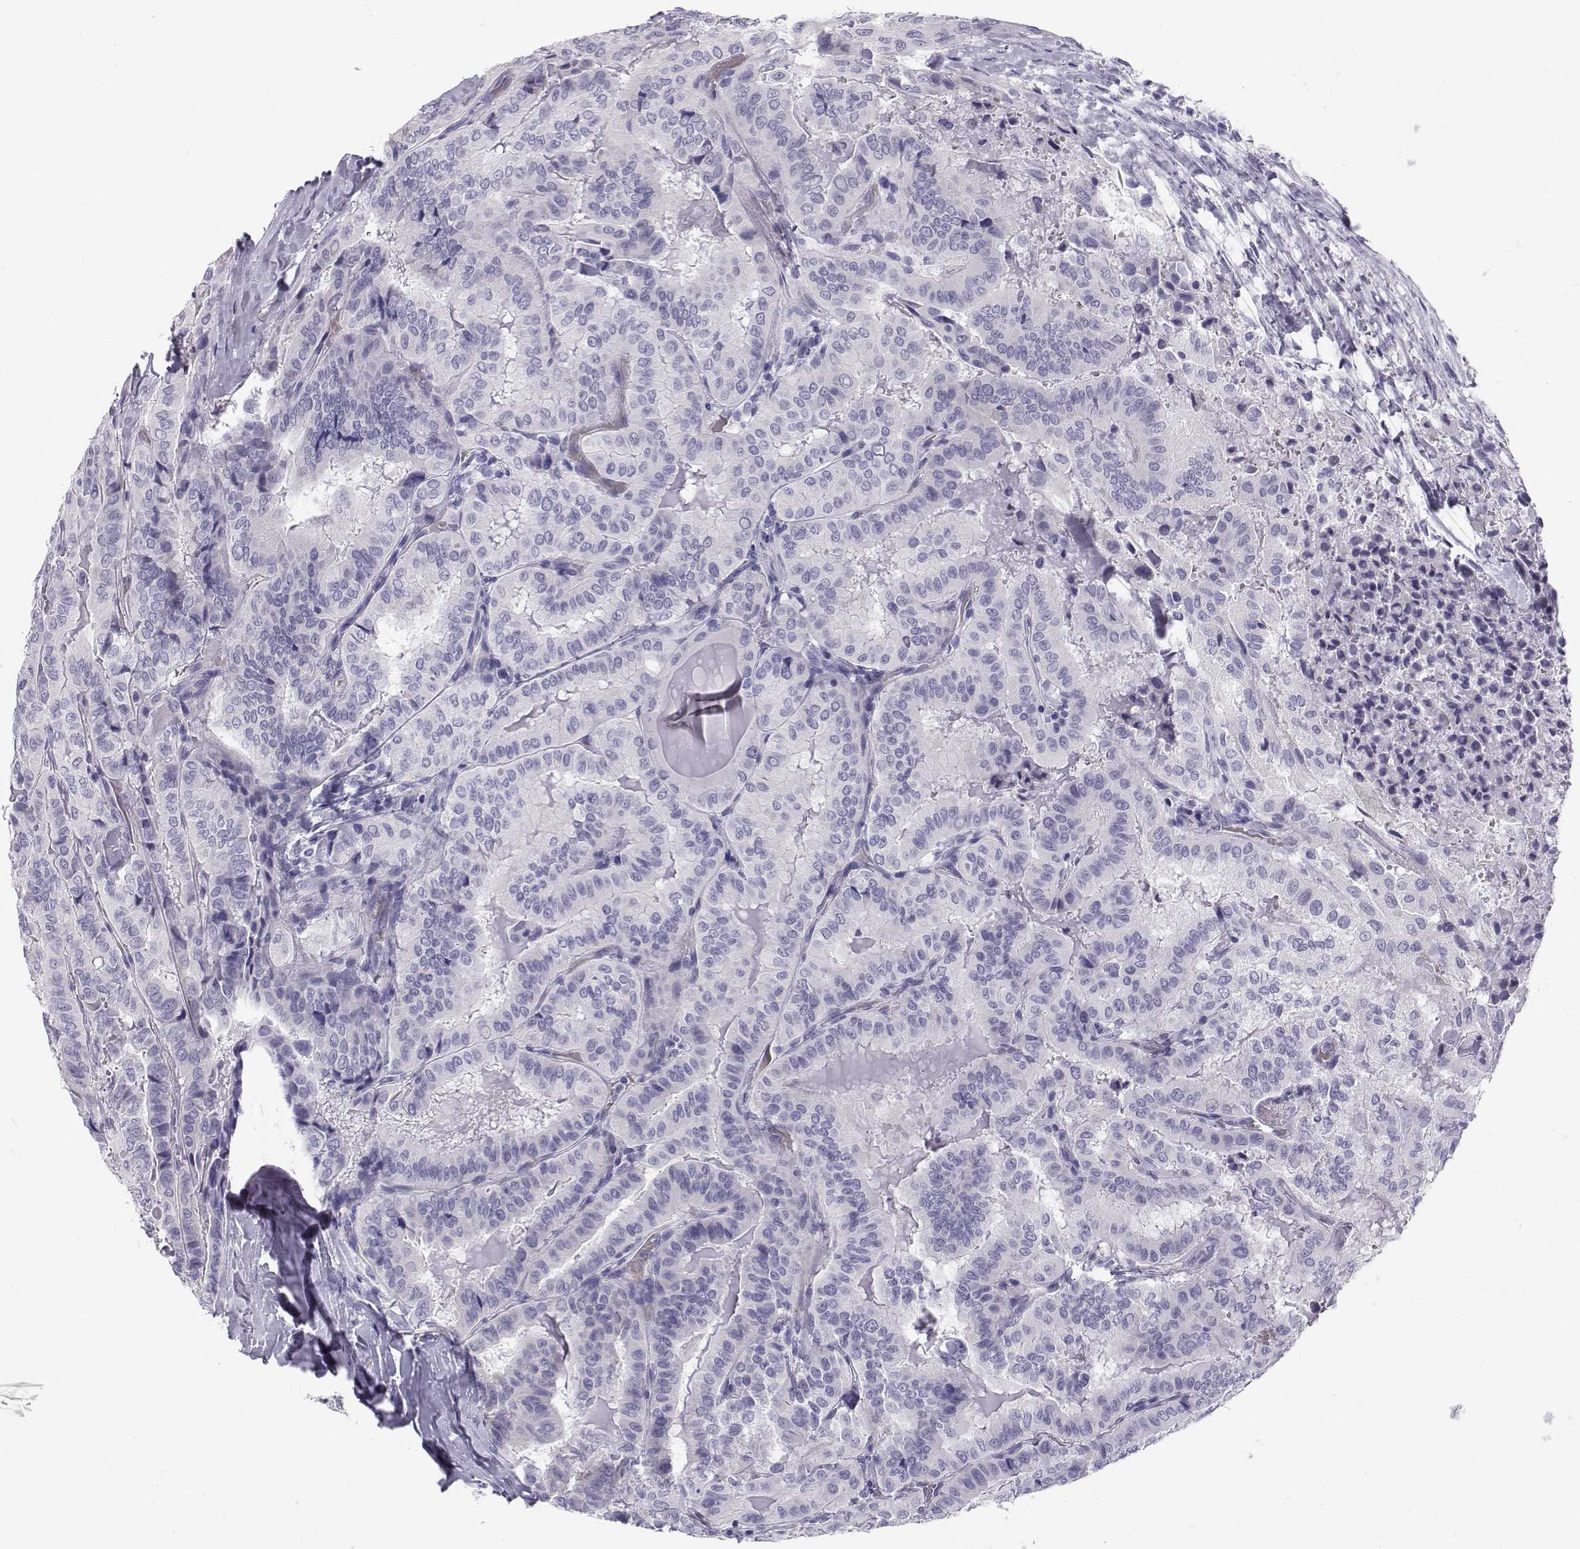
{"staining": {"intensity": "negative", "quantity": "none", "location": "none"}, "tissue": "thyroid cancer", "cell_type": "Tumor cells", "image_type": "cancer", "snomed": [{"axis": "morphology", "description": "Papillary adenocarcinoma, NOS"}, {"axis": "topography", "description": "Thyroid gland"}], "caption": "Tumor cells are negative for protein expression in human thyroid cancer (papillary adenocarcinoma).", "gene": "RNASE12", "patient": {"sex": "female", "age": 68}}